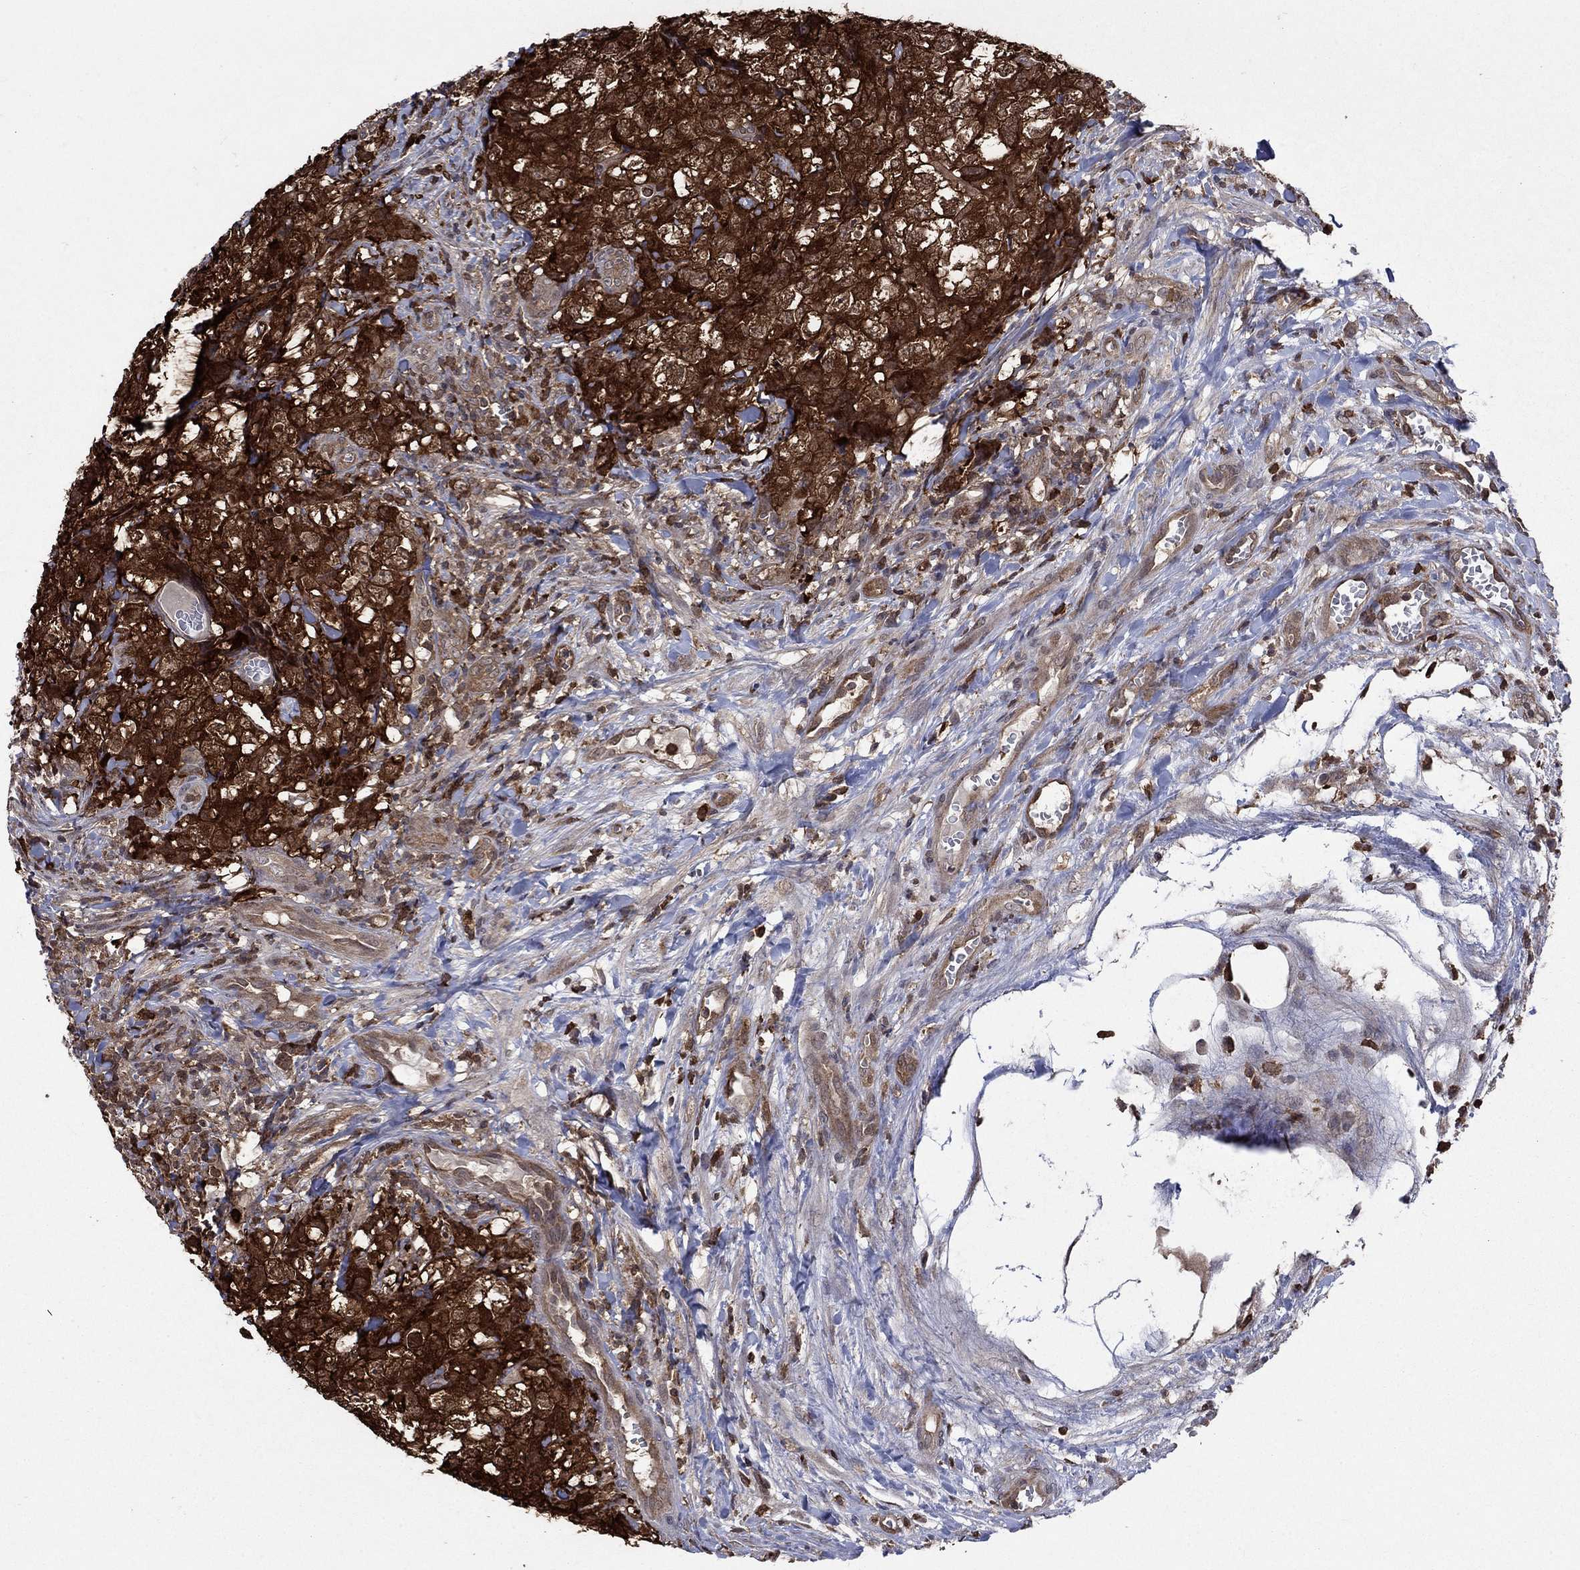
{"staining": {"intensity": "strong", "quantity": ">75%", "location": "cytoplasmic/membranous"}, "tissue": "testis cancer", "cell_type": "Tumor cells", "image_type": "cancer", "snomed": [{"axis": "morphology", "description": "Carcinoma, Embryonal, NOS"}, {"axis": "topography", "description": "Testis"}], "caption": "IHC staining of testis cancer (embryonal carcinoma), which displays high levels of strong cytoplasmic/membranous expression in approximately >75% of tumor cells indicating strong cytoplasmic/membranous protein staining. The staining was performed using DAB (3,3'-diaminobenzidine) (brown) for protein detection and nuclei were counterstained in hematoxylin (blue).", "gene": "CACYBP", "patient": {"sex": "male", "age": 23}}